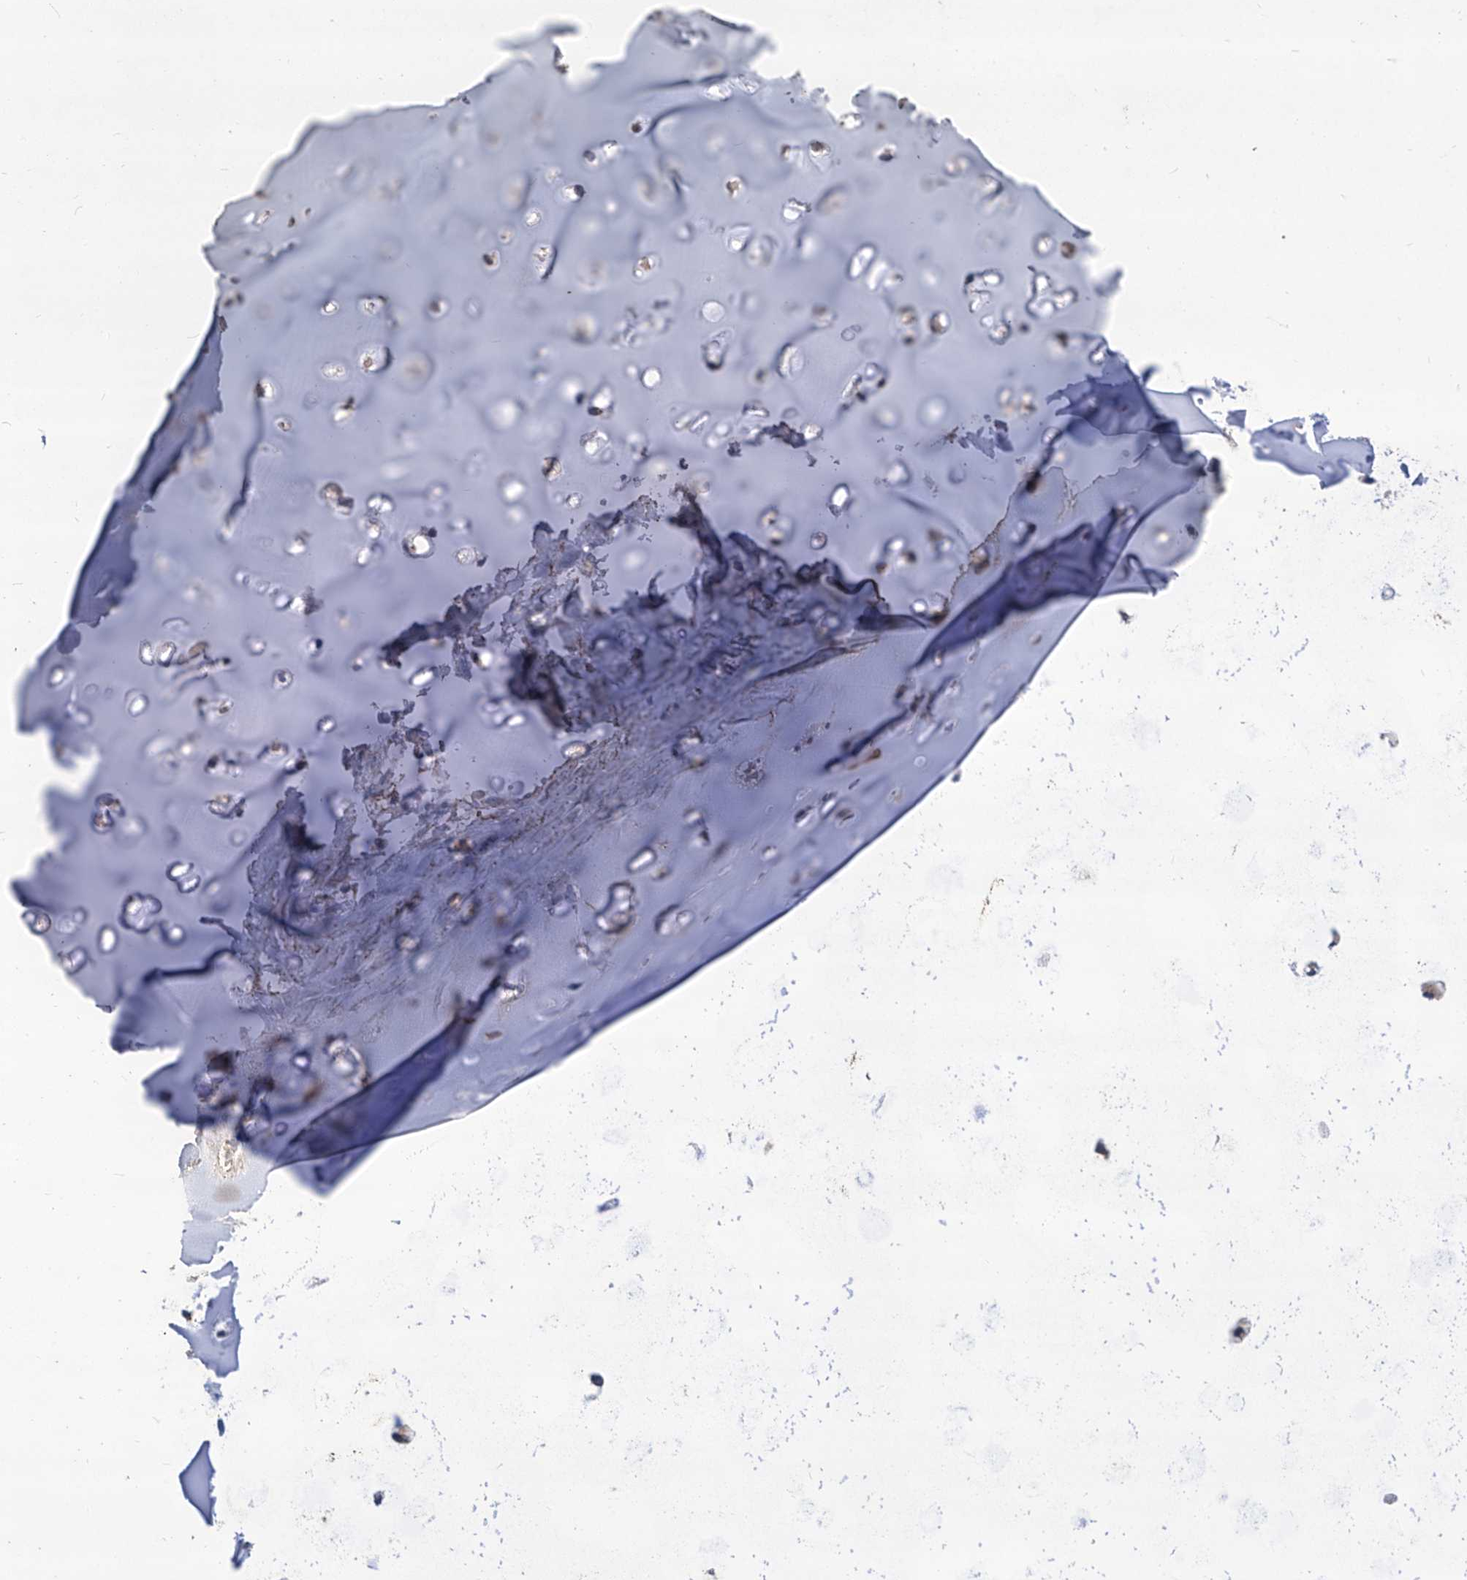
{"staining": {"intensity": "negative", "quantity": "none", "location": "none"}, "tissue": "soft tissue", "cell_type": "Chondrocytes", "image_type": "normal", "snomed": [{"axis": "morphology", "description": "Normal tissue, NOS"}, {"axis": "morphology", "description": "Basal cell carcinoma"}, {"axis": "topography", "description": "Cartilage tissue"}, {"axis": "topography", "description": "Nasopharynx"}, {"axis": "topography", "description": "Oral tissue"}], "caption": "Immunohistochemical staining of unremarkable soft tissue reveals no significant expression in chondrocytes.", "gene": "TXNIP", "patient": {"sex": "female", "age": 77}}